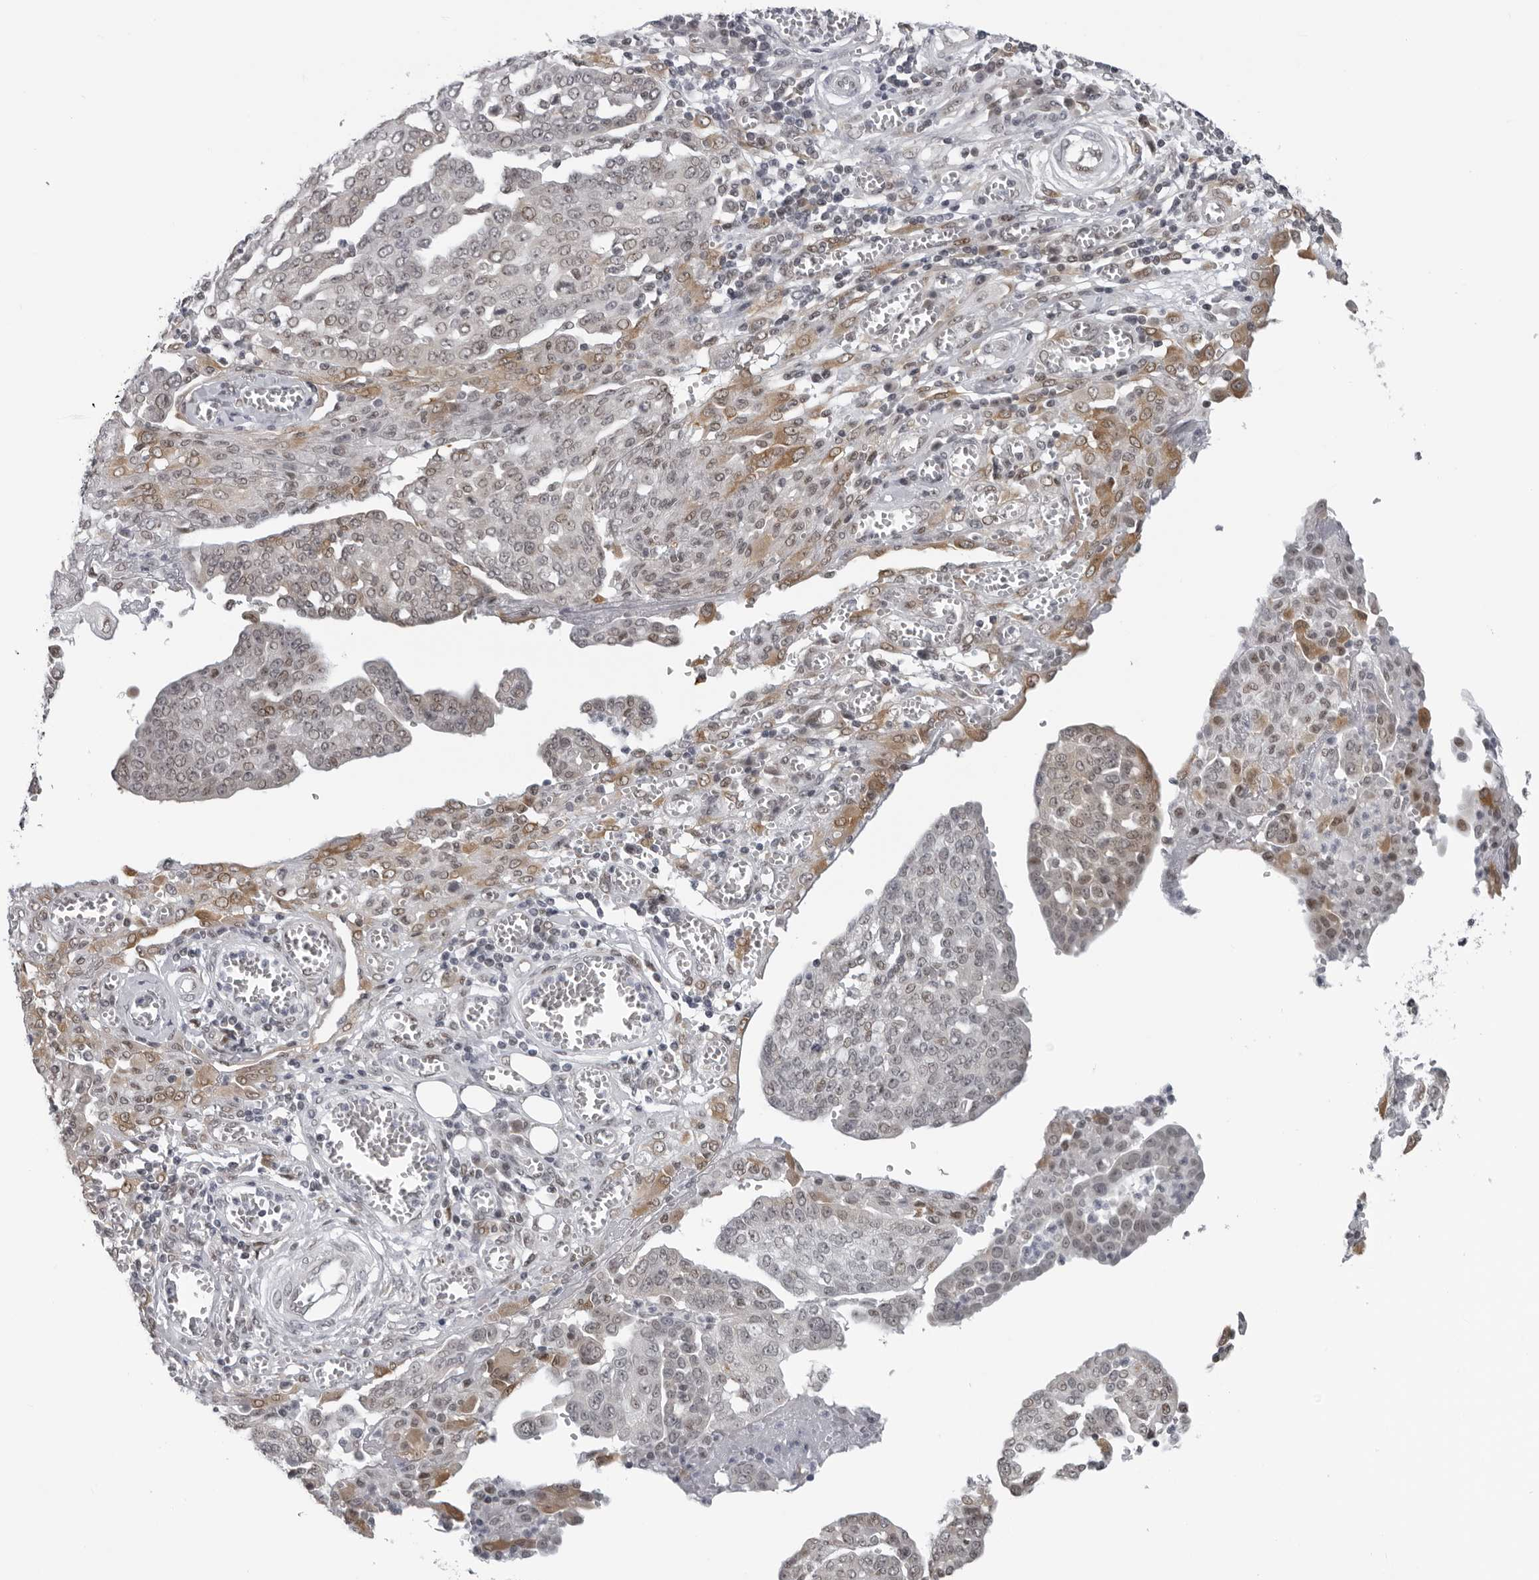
{"staining": {"intensity": "moderate", "quantity": "<25%", "location": "cytoplasmic/membranous"}, "tissue": "ovarian cancer", "cell_type": "Tumor cells", "image_type": "cancer", "snomed": [{"axis": "morphology", "description": "Cystadenocarcinoma, serous, NOS"}, {"axis": "topography", "description": "Soft tissue"}, {"axis": "topography", "description": "Ovary"}], "caption": "There is low levels of moderate cytoplasmic/membranous staining in tumor cells of ovarian serous cystadenocarcinoma, as demonstrated by immunohistochemical staining (brown color).", "gene": "MAF", "patient": {"sex": "female", "age": 57}}